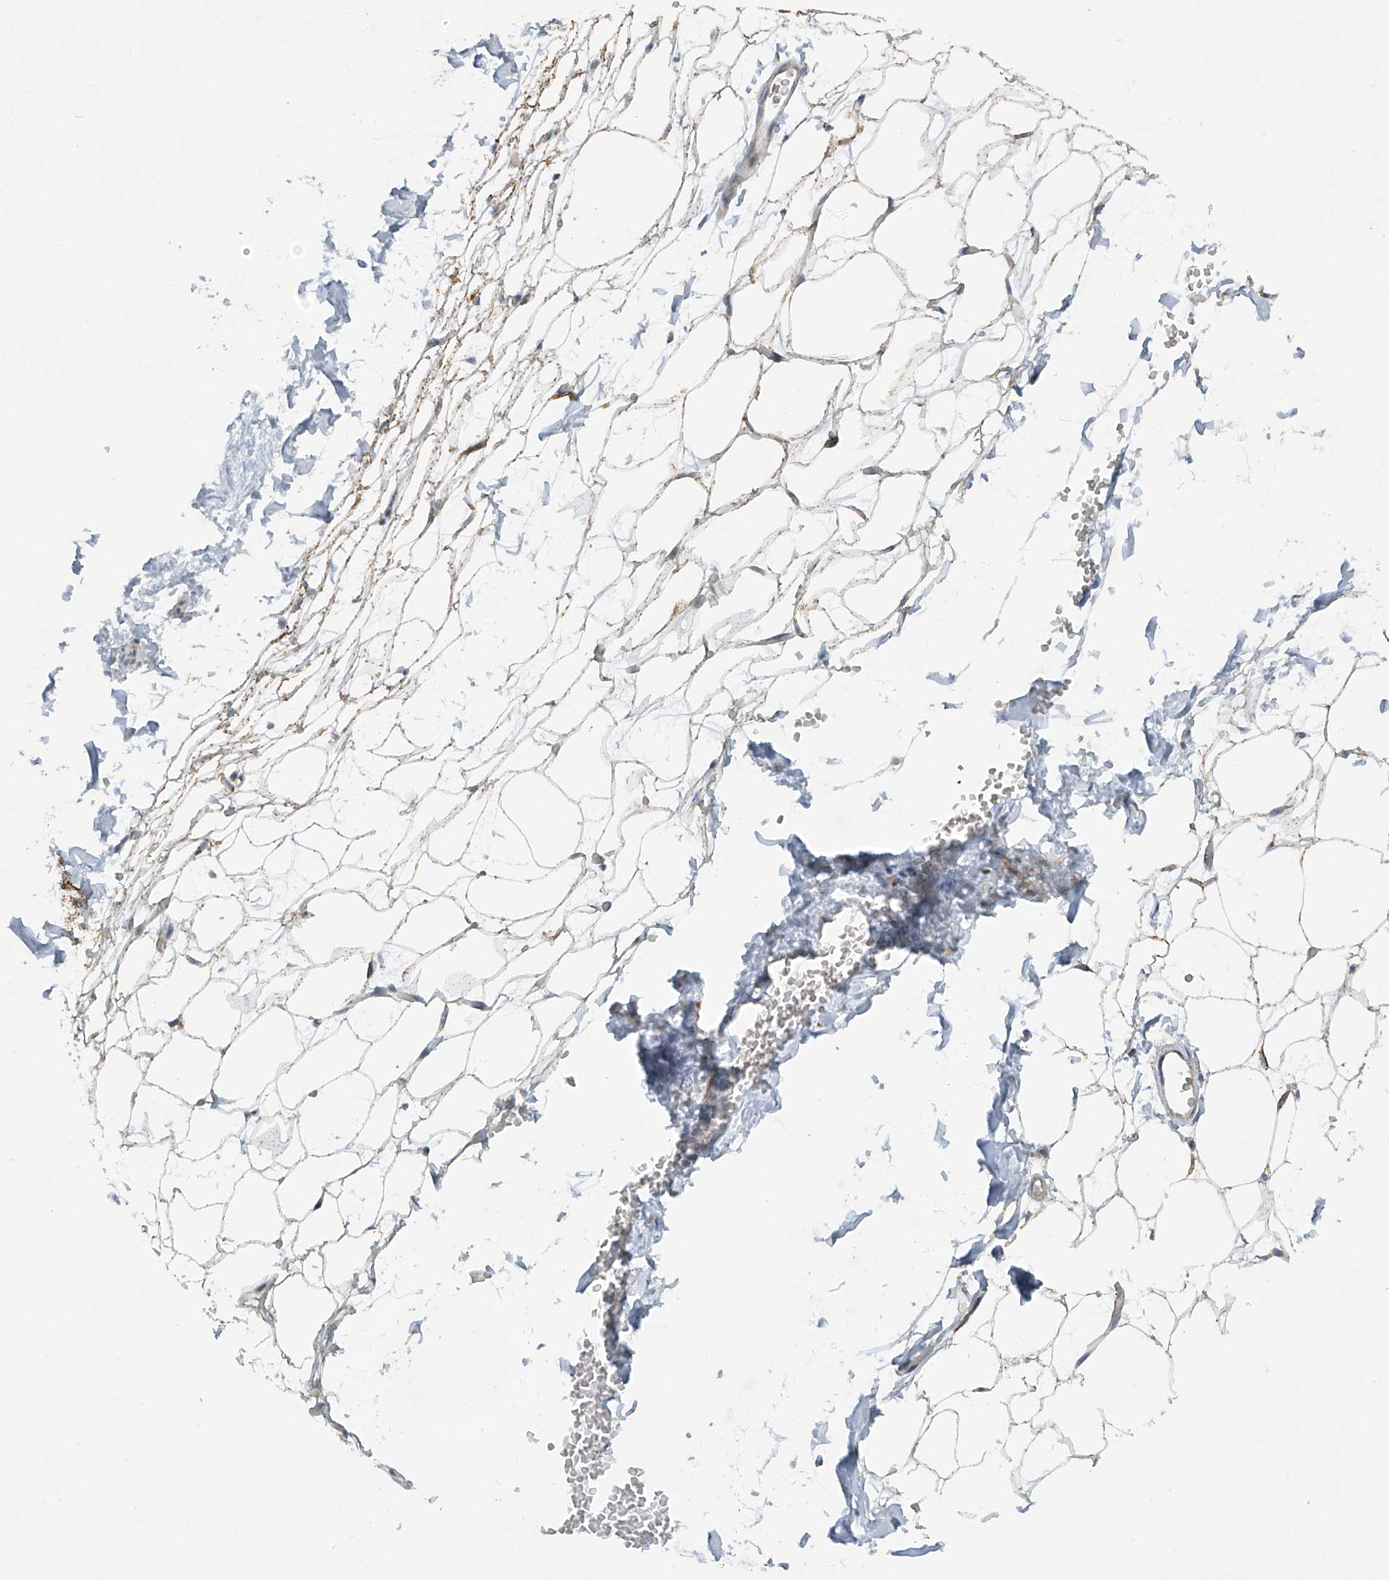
{"staining": {"intensity": "moderate", "quantity": "25%-75%", "location": "cytoplasmic/membranous"}, "tissue": "adipose tissue", "cell_type": "Adipocytes", "image_type": "normal", "snomed": [{"axis": "morphology", "description": "Normal tissue, NOS"}, {"axis": "topography", "description": "Breast"}], "caption": "A high-resolution histopathology image shows immunohistochemistry (IHC) staining of unremarkable adipose tissue, which reveals moderate cytoplasmic/membranous expression in approximately 25%-75% of adipocytes. The staining was performed using DAB (3,3'-diaminobenzidine), with brown indicating positive protein expression. Nuclei are stained blue with hematoxylin.", "gene": "SMDT1", "patient": {"sex": "female", "age": 23}}